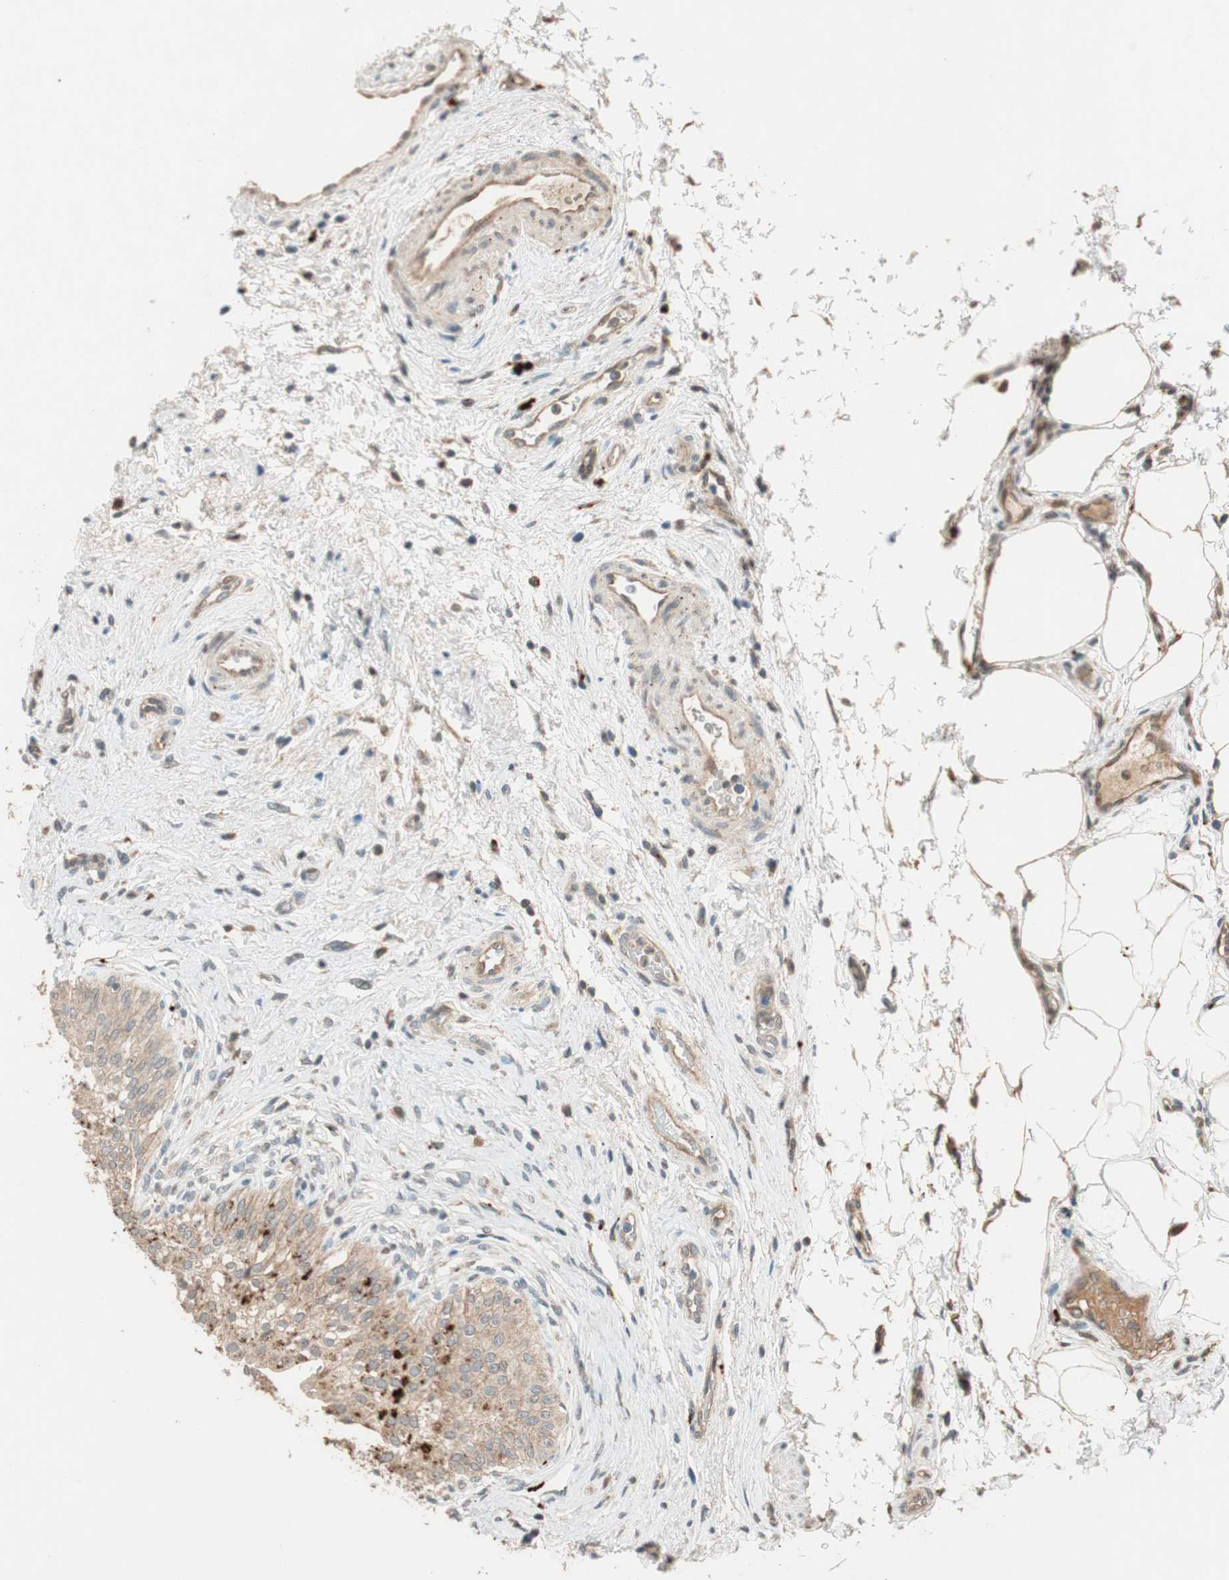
{"staining": {"intensity": "moderate", "quantity": ">75%", "location": "cytoplasmic/membranous"}, "tissue": "urinary bladder", "cell_type": "Urothelial cells", "image_type": "normal", "snomed": [{"axis": "morphology", "description": "Normal tissue, NOS"}, {"axis": "morphology", "description": "Urothelial carcinoma, High grade"}, {"axis": "topography", "description": "Urinary bladder"}], "caption": "A brown stain shows moderate cytoplasmic/membranous positivity of a protein in urothelial cells of normal human urinary bladder. Using DAB (brown) and hematoxylin (blue) stains, captured at high magnification using brightfield microscopy.", "gene": "GLB1", "patient": {"sex": "male", "age": 46}}